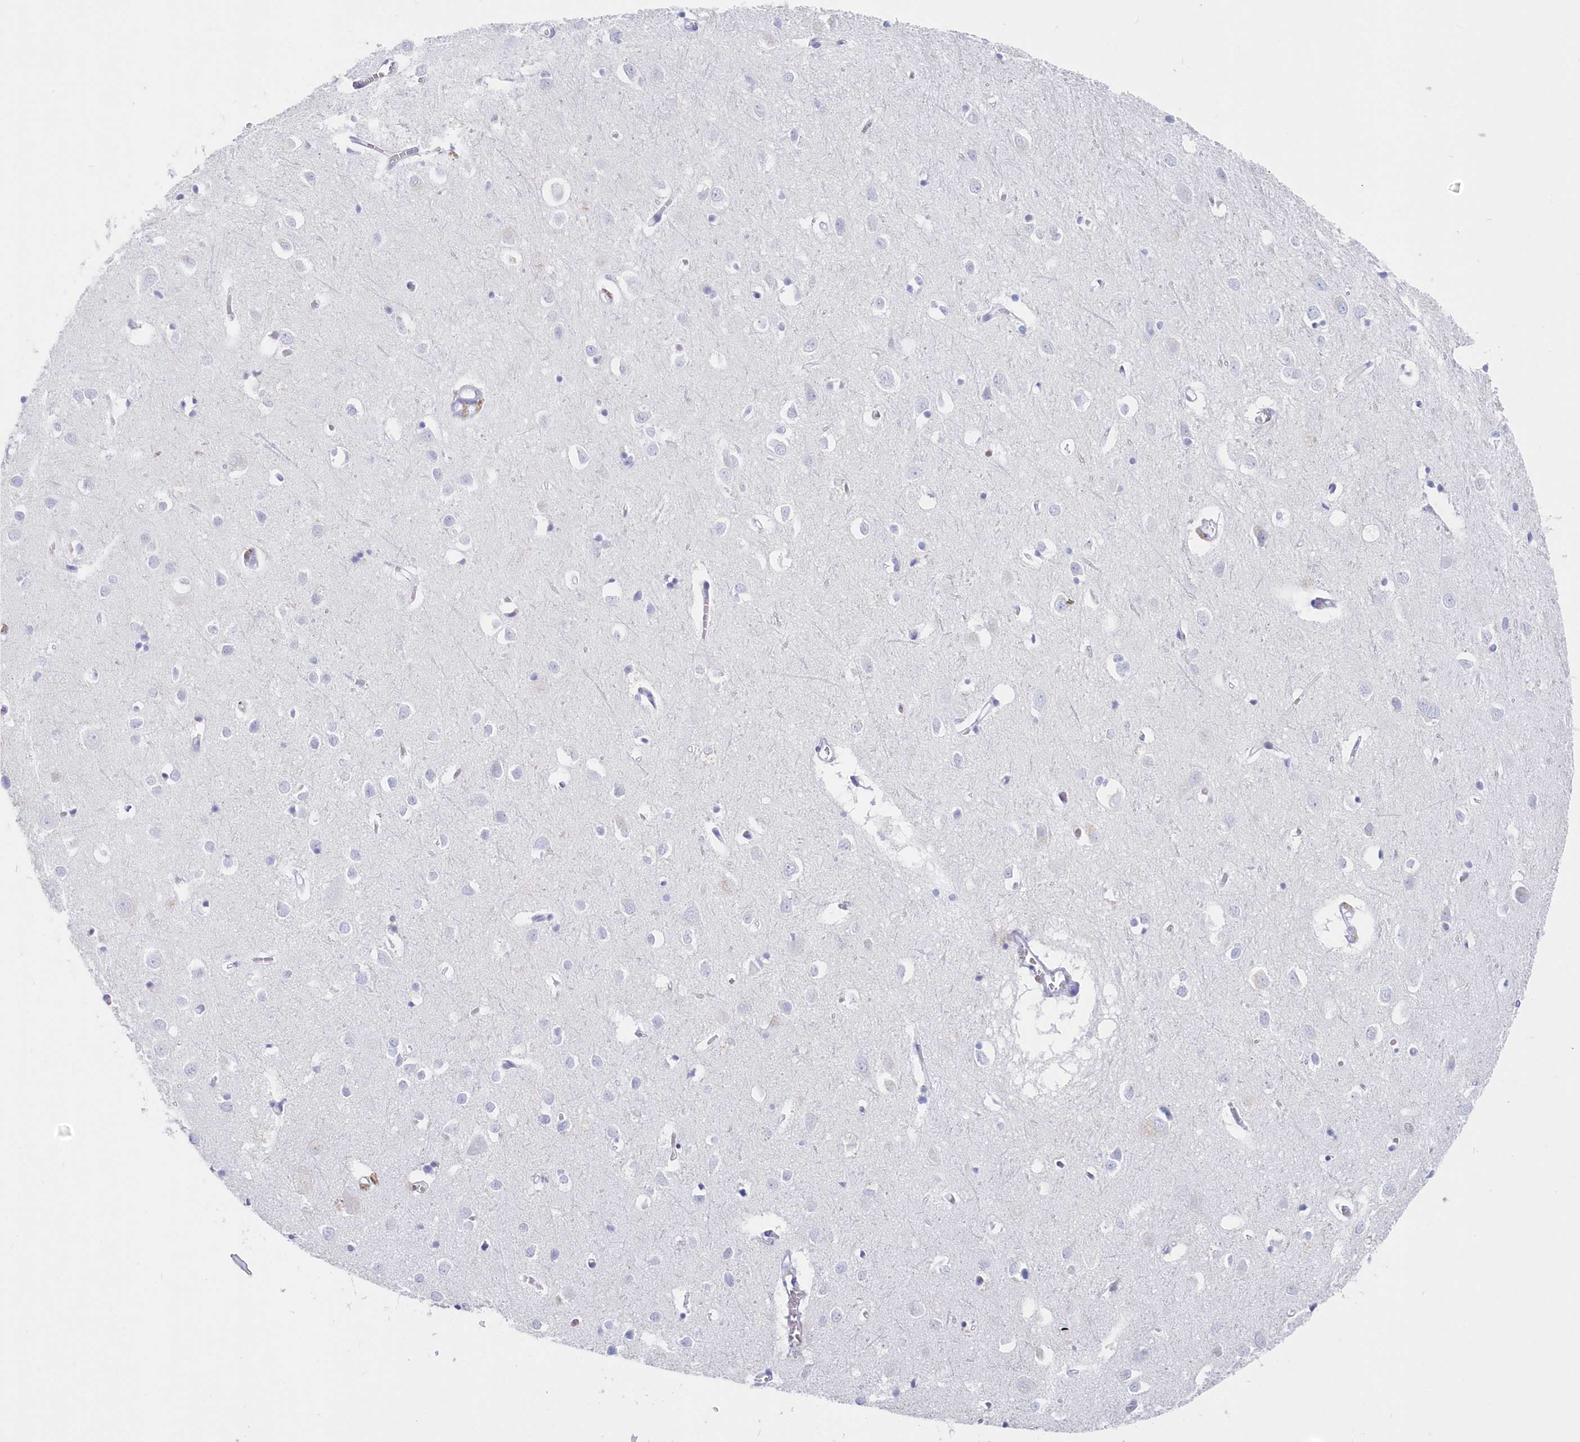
{"staining": {"intensity": "negative", "quantity": "none", "location": "none"}, "tissue": "cerebral cortex", "cell_type": "Endothelial cells", "image_type": "normal", "snomed": [{"axis": "morphology", "description": "Normal tissue, NOS"}, {"axis": "topography", "description": "Cerebral cortex"}], "caption": "DAB immunohistochemical staining of normal human cerebral cortex reveals no significant positivity in endothelial cells. (Stains: DAB (3,3'-diaminobenzidine) immunohistochemistry (IHC) with hematoxylin counter stain, Microscopy: brightfield microscopy at high magnification).", "gene": "CSNK1G2", "patient": {"sex": "female", "age": 64}}